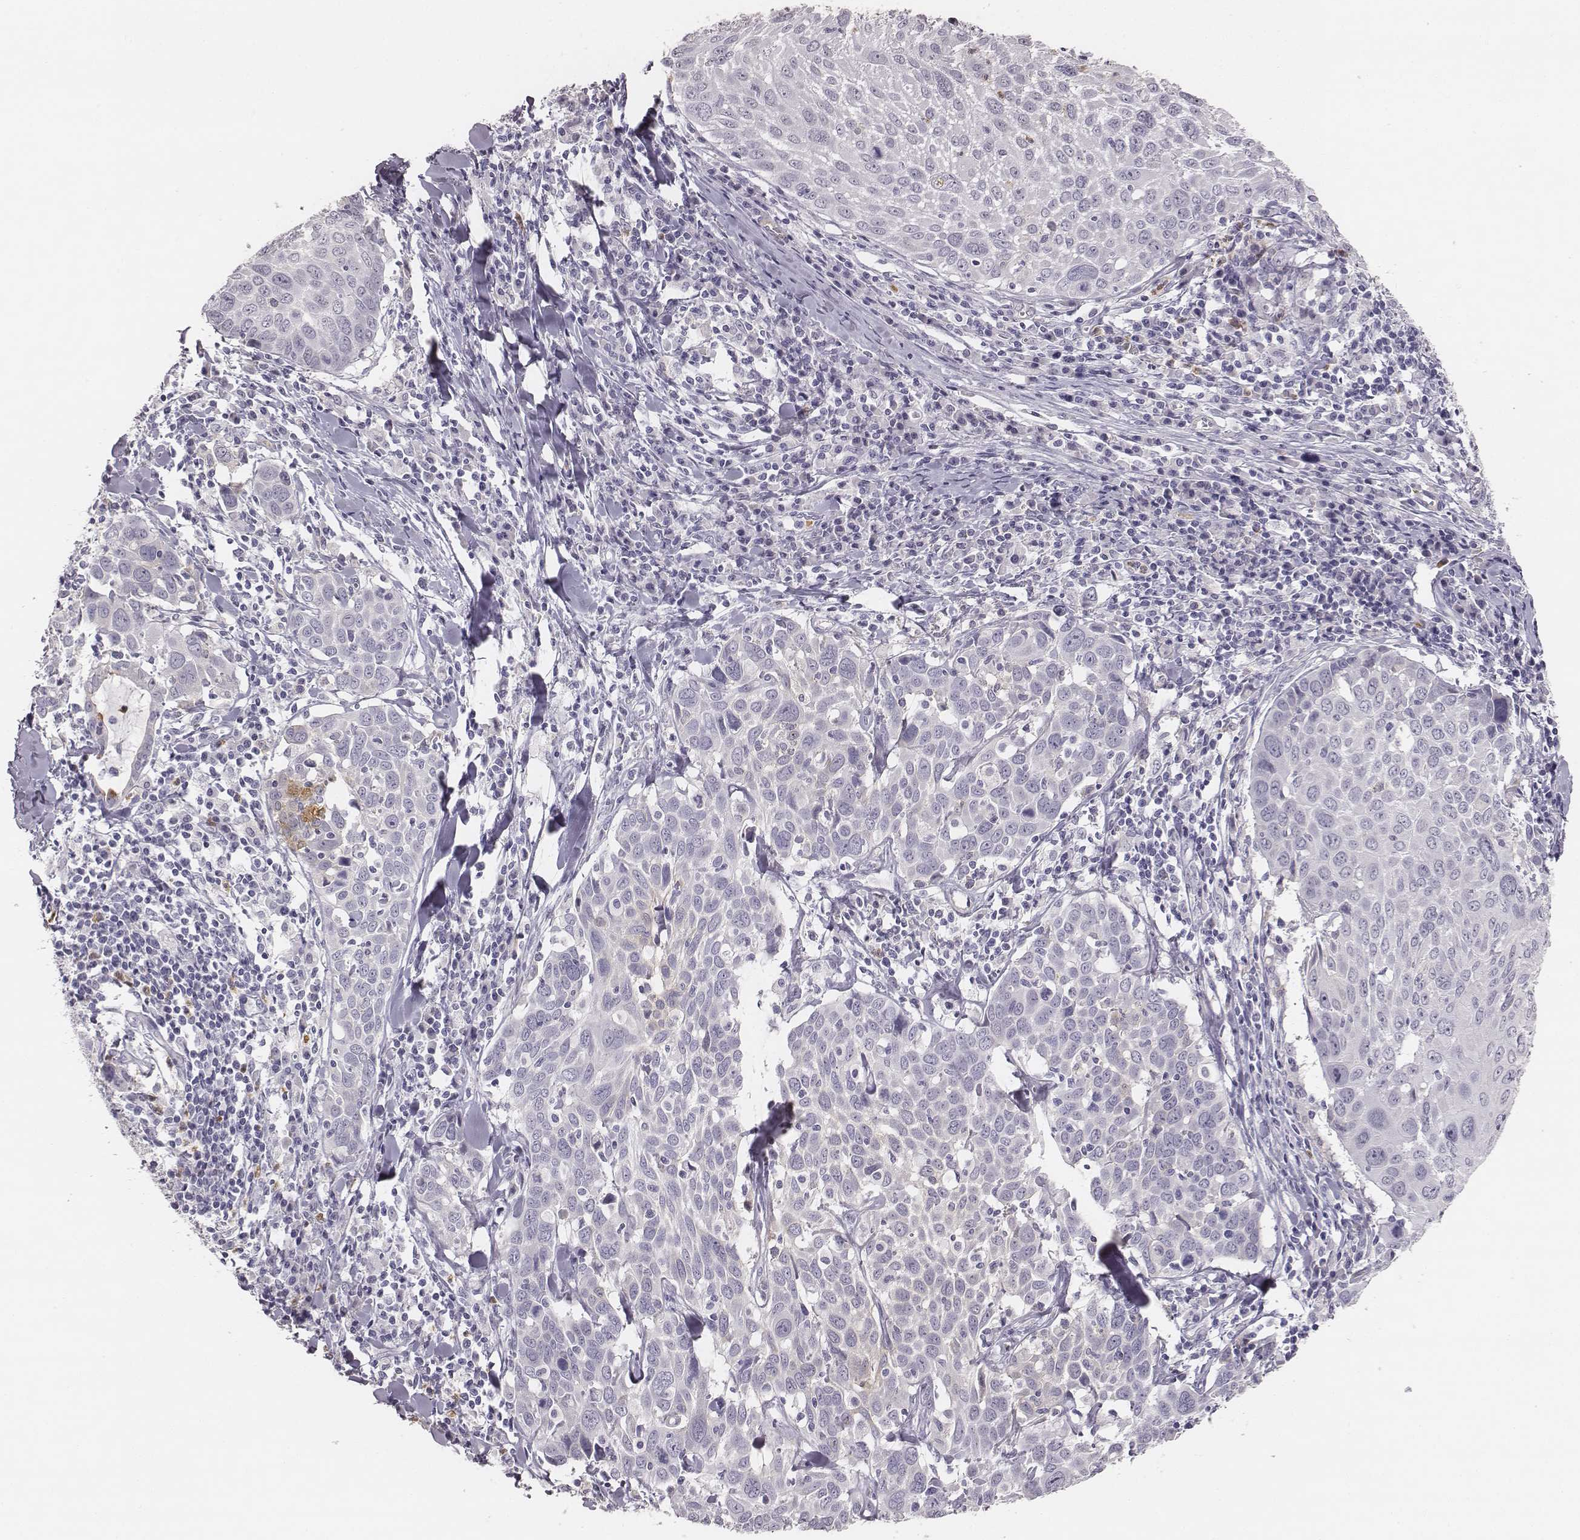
{"staining": {"intensity": "negative", "quantity": "none", "location": "none"}, "tissue": "lung cancer", "cell_type": "Tumor cells", "image_type": "cancer", "snomed": [{"axis": "morphology", "description": "Squamous cell carcinoma, NOS"}, {"axis": "topography", "description": "Lung"}], "caption": "Immunohistochemical staining of lung cancer (squamous cell carcinoma) shows no significant expression in tumor cells. (DAB (3,3'-diaminobenzidine) IHC with hematoxylin counter stain).", "gene": "KCNJ12", "patient": {"sex": "male", "age": 57}}